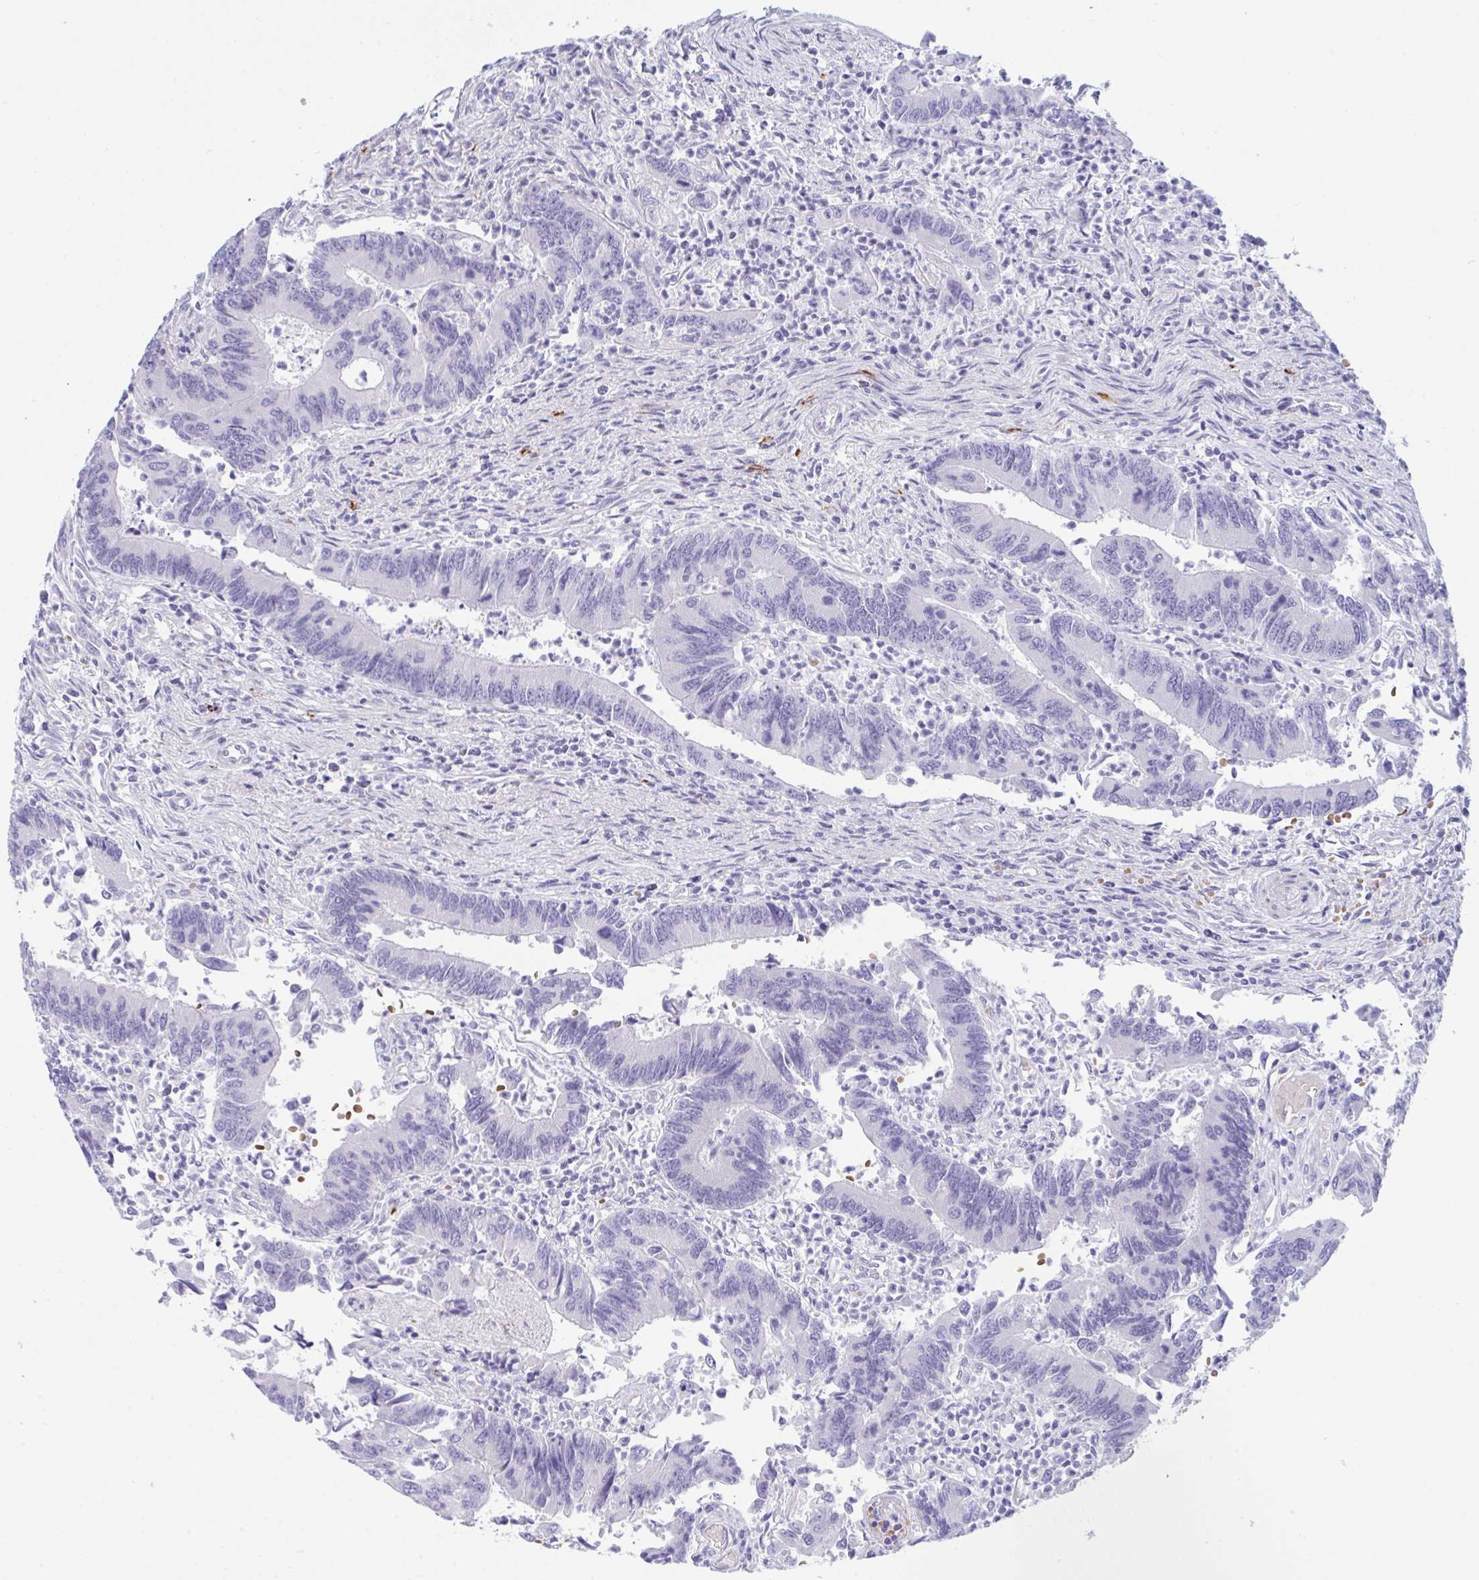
{"staining": {"intensity": "negative", "quantity": "none", "location": "none"}, "tissue": "colorectal cancer", "cell_type": "Tumor cells", "image_type": "cancer", "snomed": [{"axis": "morphology", "description": "Adenocarcinoma, NOS"}, {"axis": "topography", "description": "Colon"}], "caption": "This is a image of immunohistochemistry staining of colorectal cancer (adenocarcinoma), which shows no positivity in tumor cells. (DAB immunohistochemistry with hematoxylin counter stain).", "gene": "ZNF684", "patient": {"sex": "female", "age": 67}}